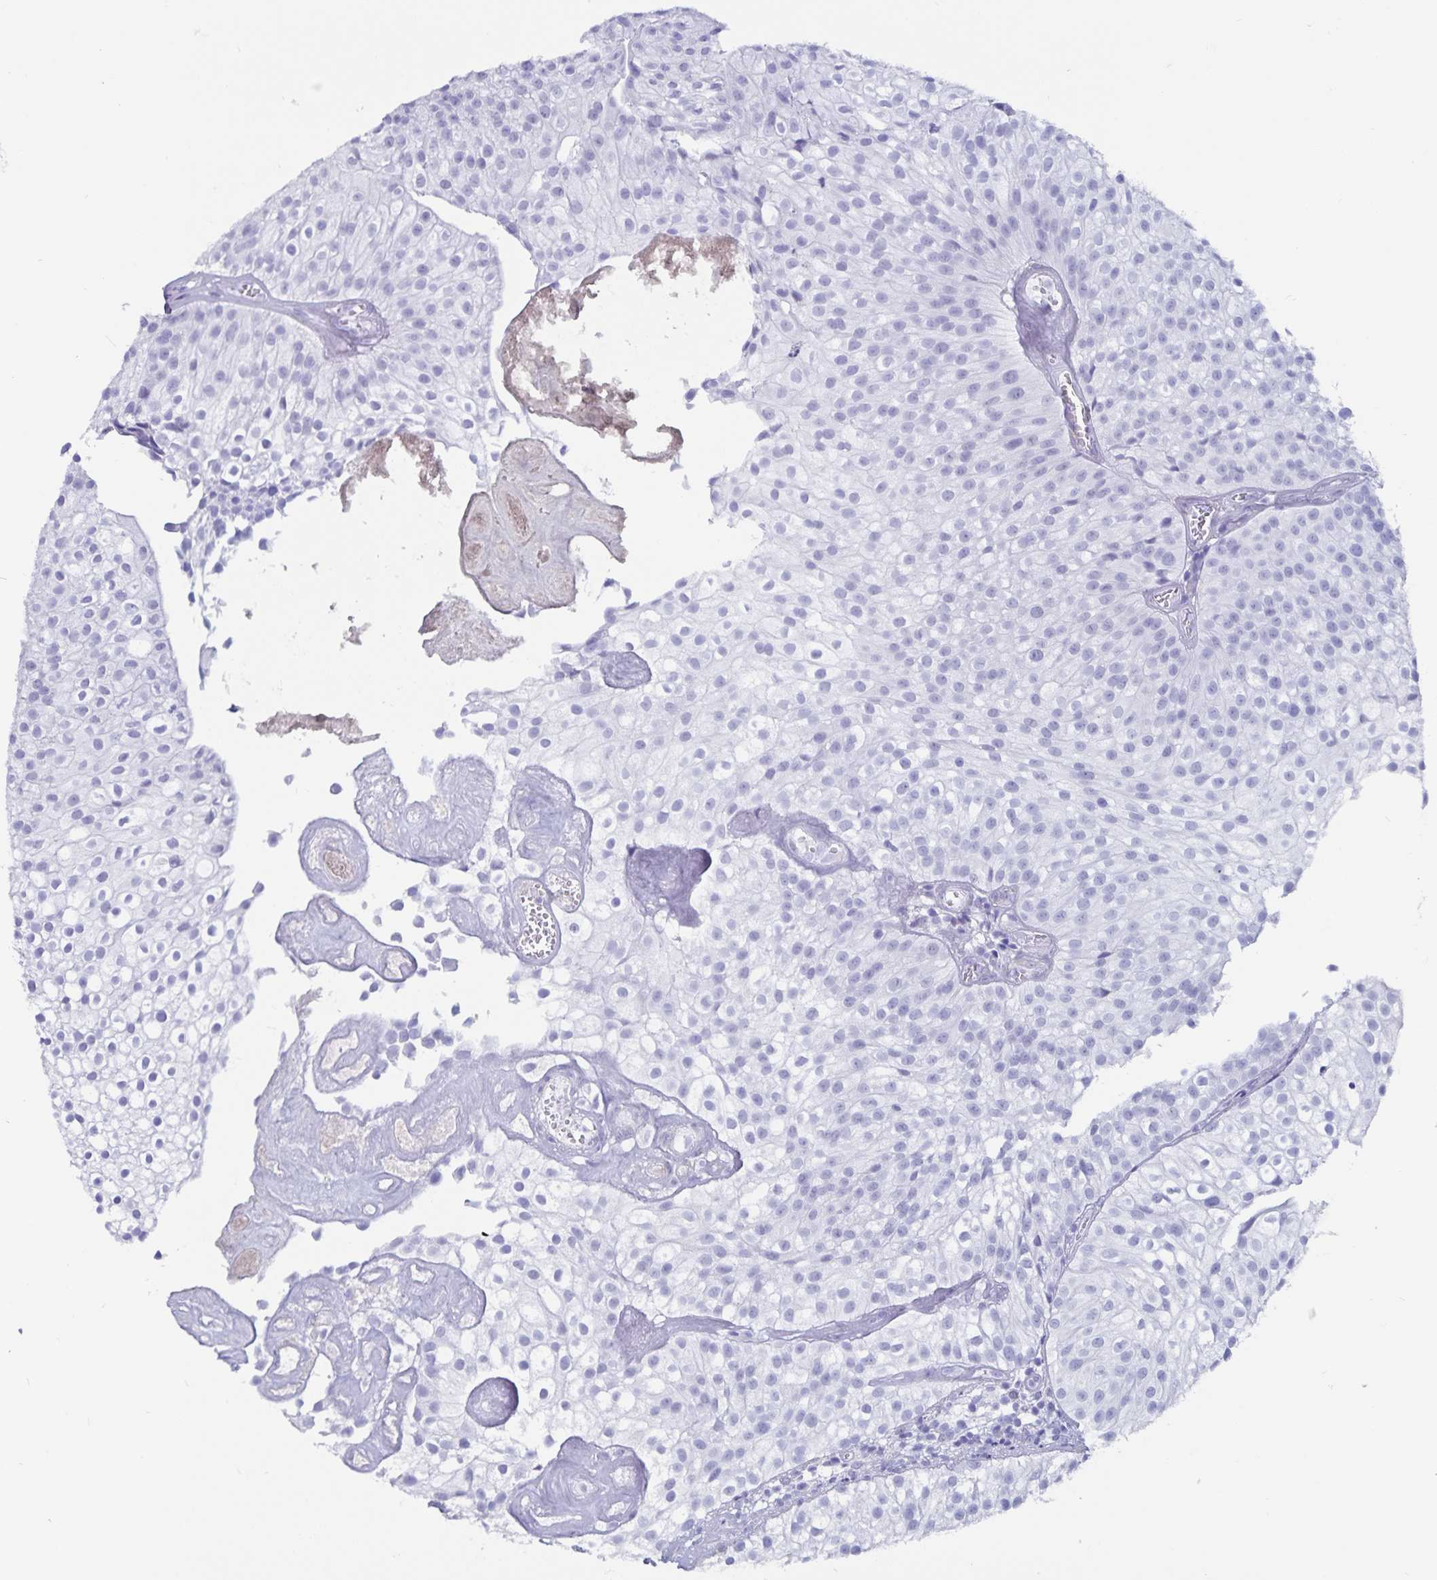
{"staining": {"intensity": "negative", "quantity": "none", "location": "none"}, "tissue": "urothelial cancer", "cell_type": "Tumor cells", "image_type": "cancer", "snomed": [{"axis": "morphology", "description": "Urothelial carcinoma, Low grade"}, {"axis": "topography", "description": "Urinary bladder"}], "caption": "This is an immunohistochemistry image of human low-grade urothelial carcinoma. There is no positivity in tumor cells.", "gene": "GPR137", "patient": {"sex": "male", "age": 70}}